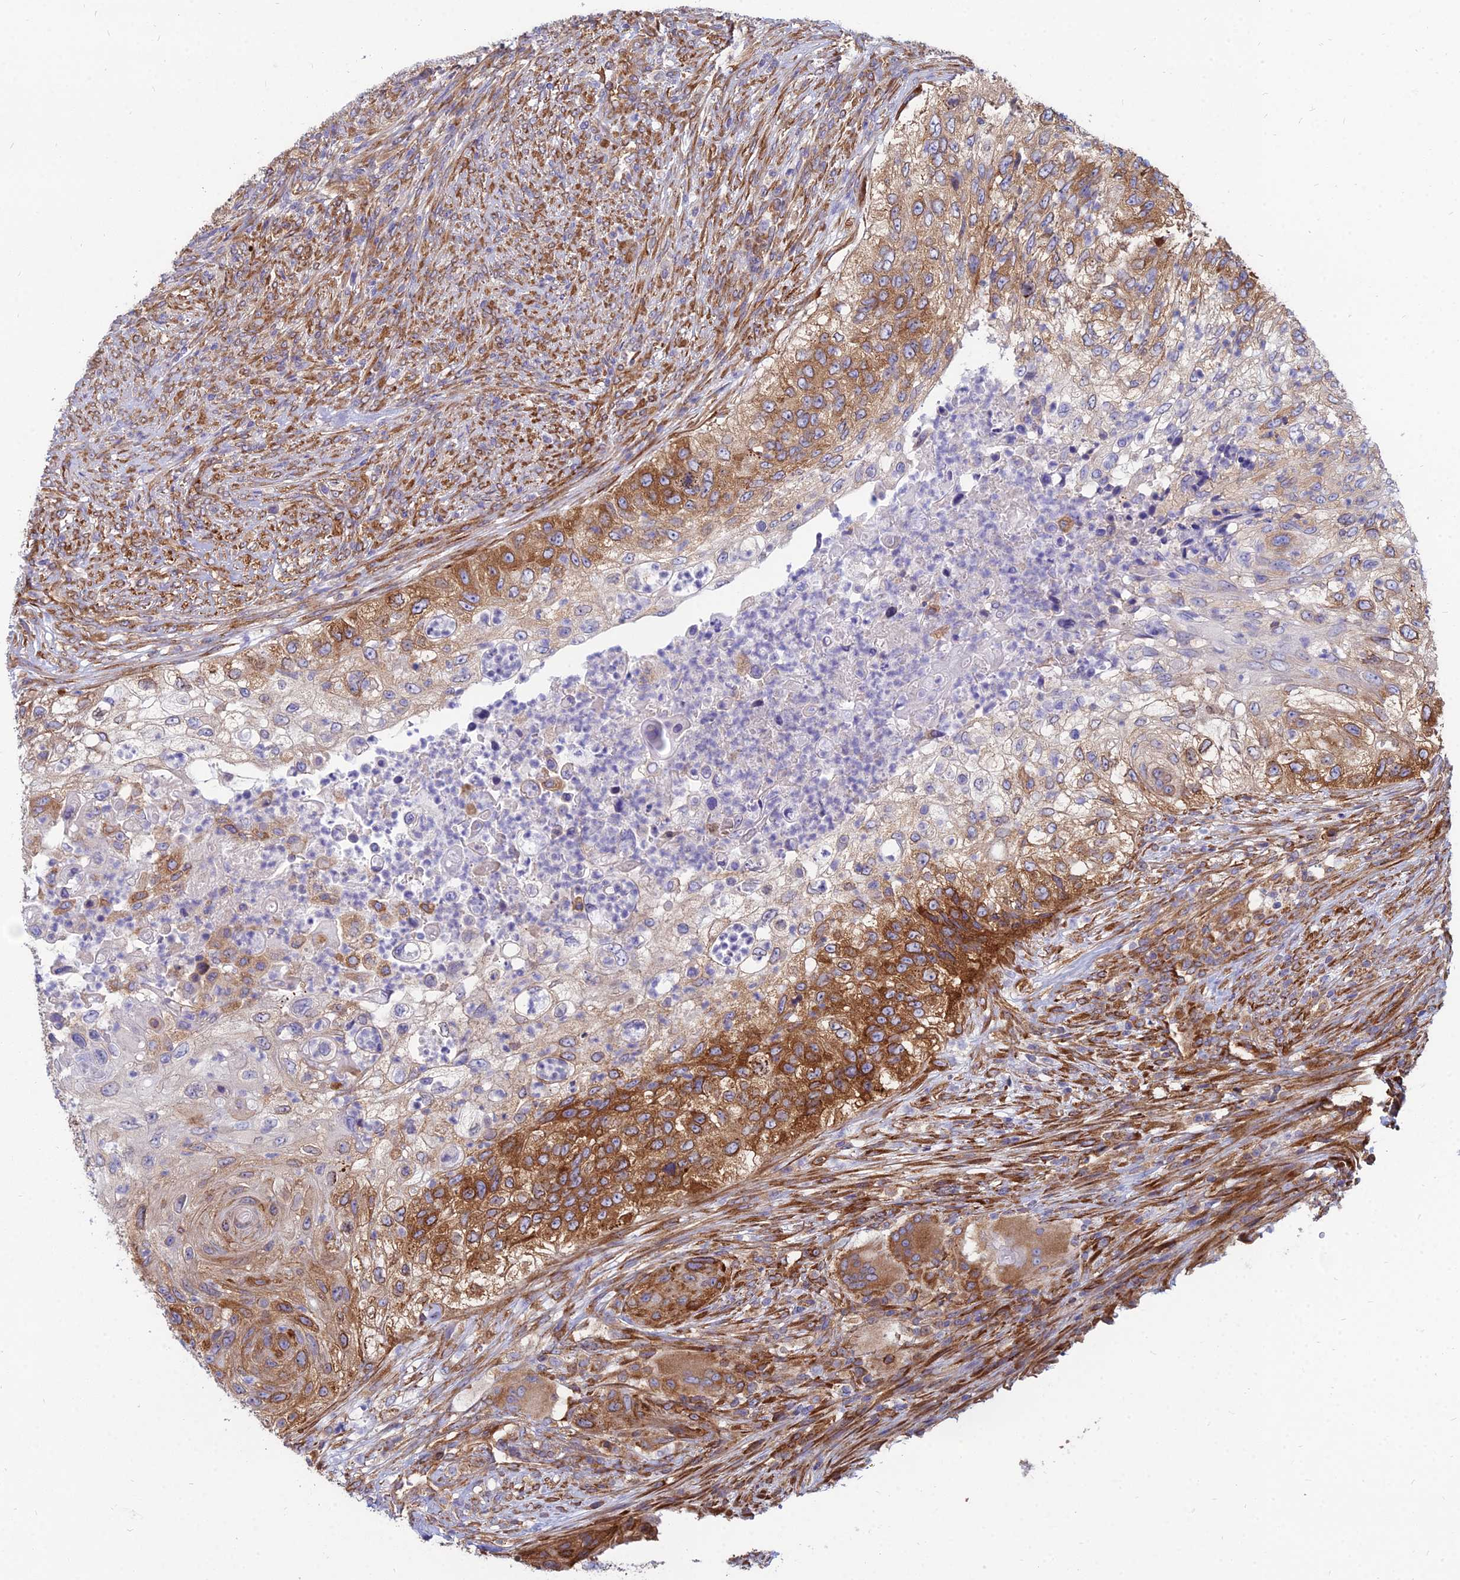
{"staining": {"intensity": "strong", "quantity": "25%-75%", "location": "cytoplasmic/membranous"}, "tissue": "urothelial cancer", "cell_type": "Tumor cells", "image_type": "cancer", "snomed": [{"axis": "morphology", "description": "Urothelial carcinoma, High grade"}, {"axis": "topography", "description": "Urinary bladder"}], "caption": "Protein analysis of high-grade urothelial carcinoma tissue reveals strong cytoplasmic/membranous staining in about 25%-75% of tumor cells. The staining was performed using DAB, with brown indicating positive protein expression. Nuclei are stained blue with hematoxylin.", "gene": "TXLNA", "patient": {"sex": "female", "age": 60}}